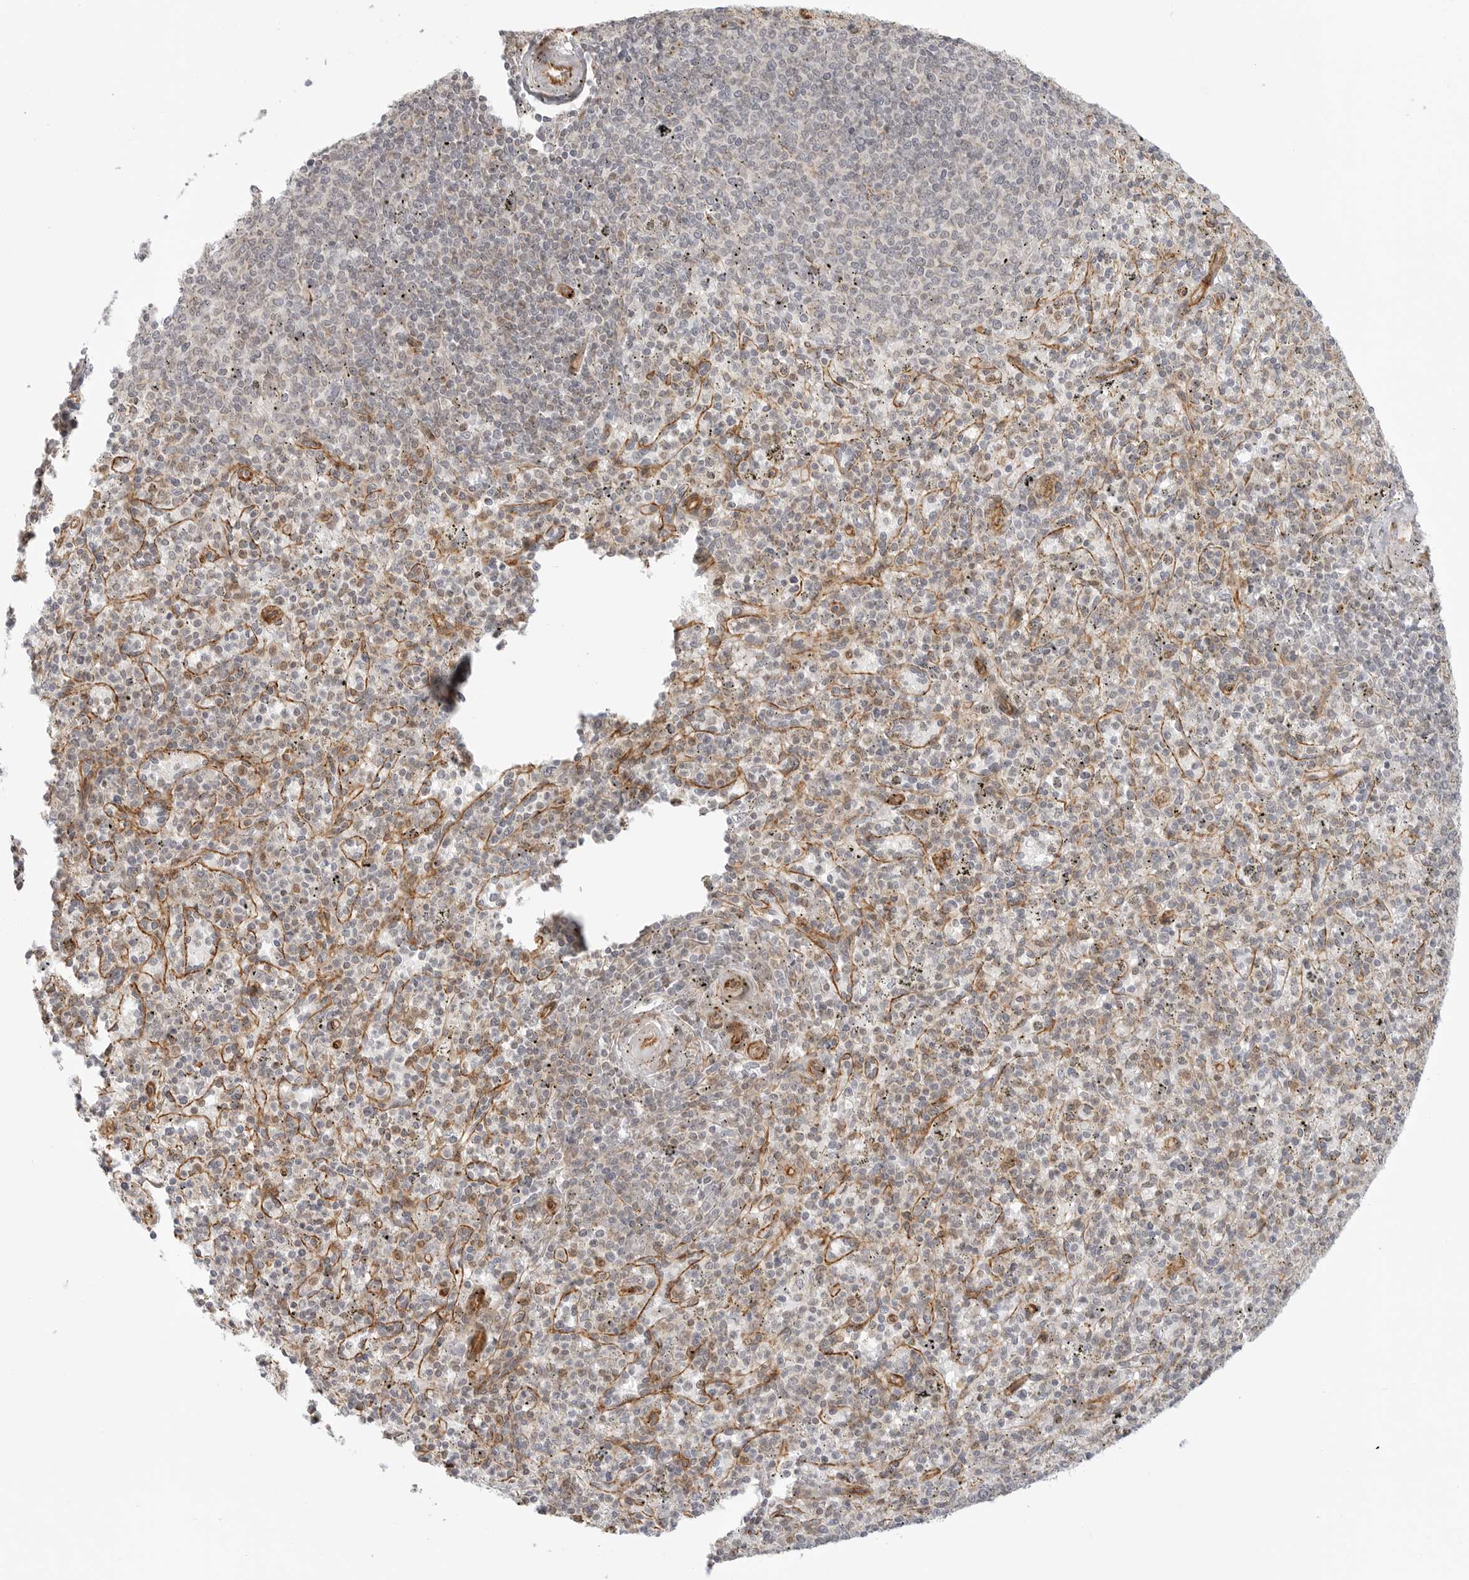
{"staining": {"intensity": "negative", "quantity": "none", "location": "none"}, "tissue": "spleen", "cell_type": "Cells in red pulp", "image_type": "normal", "snomed": [{"axis": "morphology", "description": "Normal tissue, NOS"}, {"axis": "topography", "description": "Spleen"}], "caption": "Immunohistochemical staining of unremarkable spleen shows no significant expression in cells in red pulp.", "gene": "ATOH7", "patient": {"sex": "male", "age": 72}}